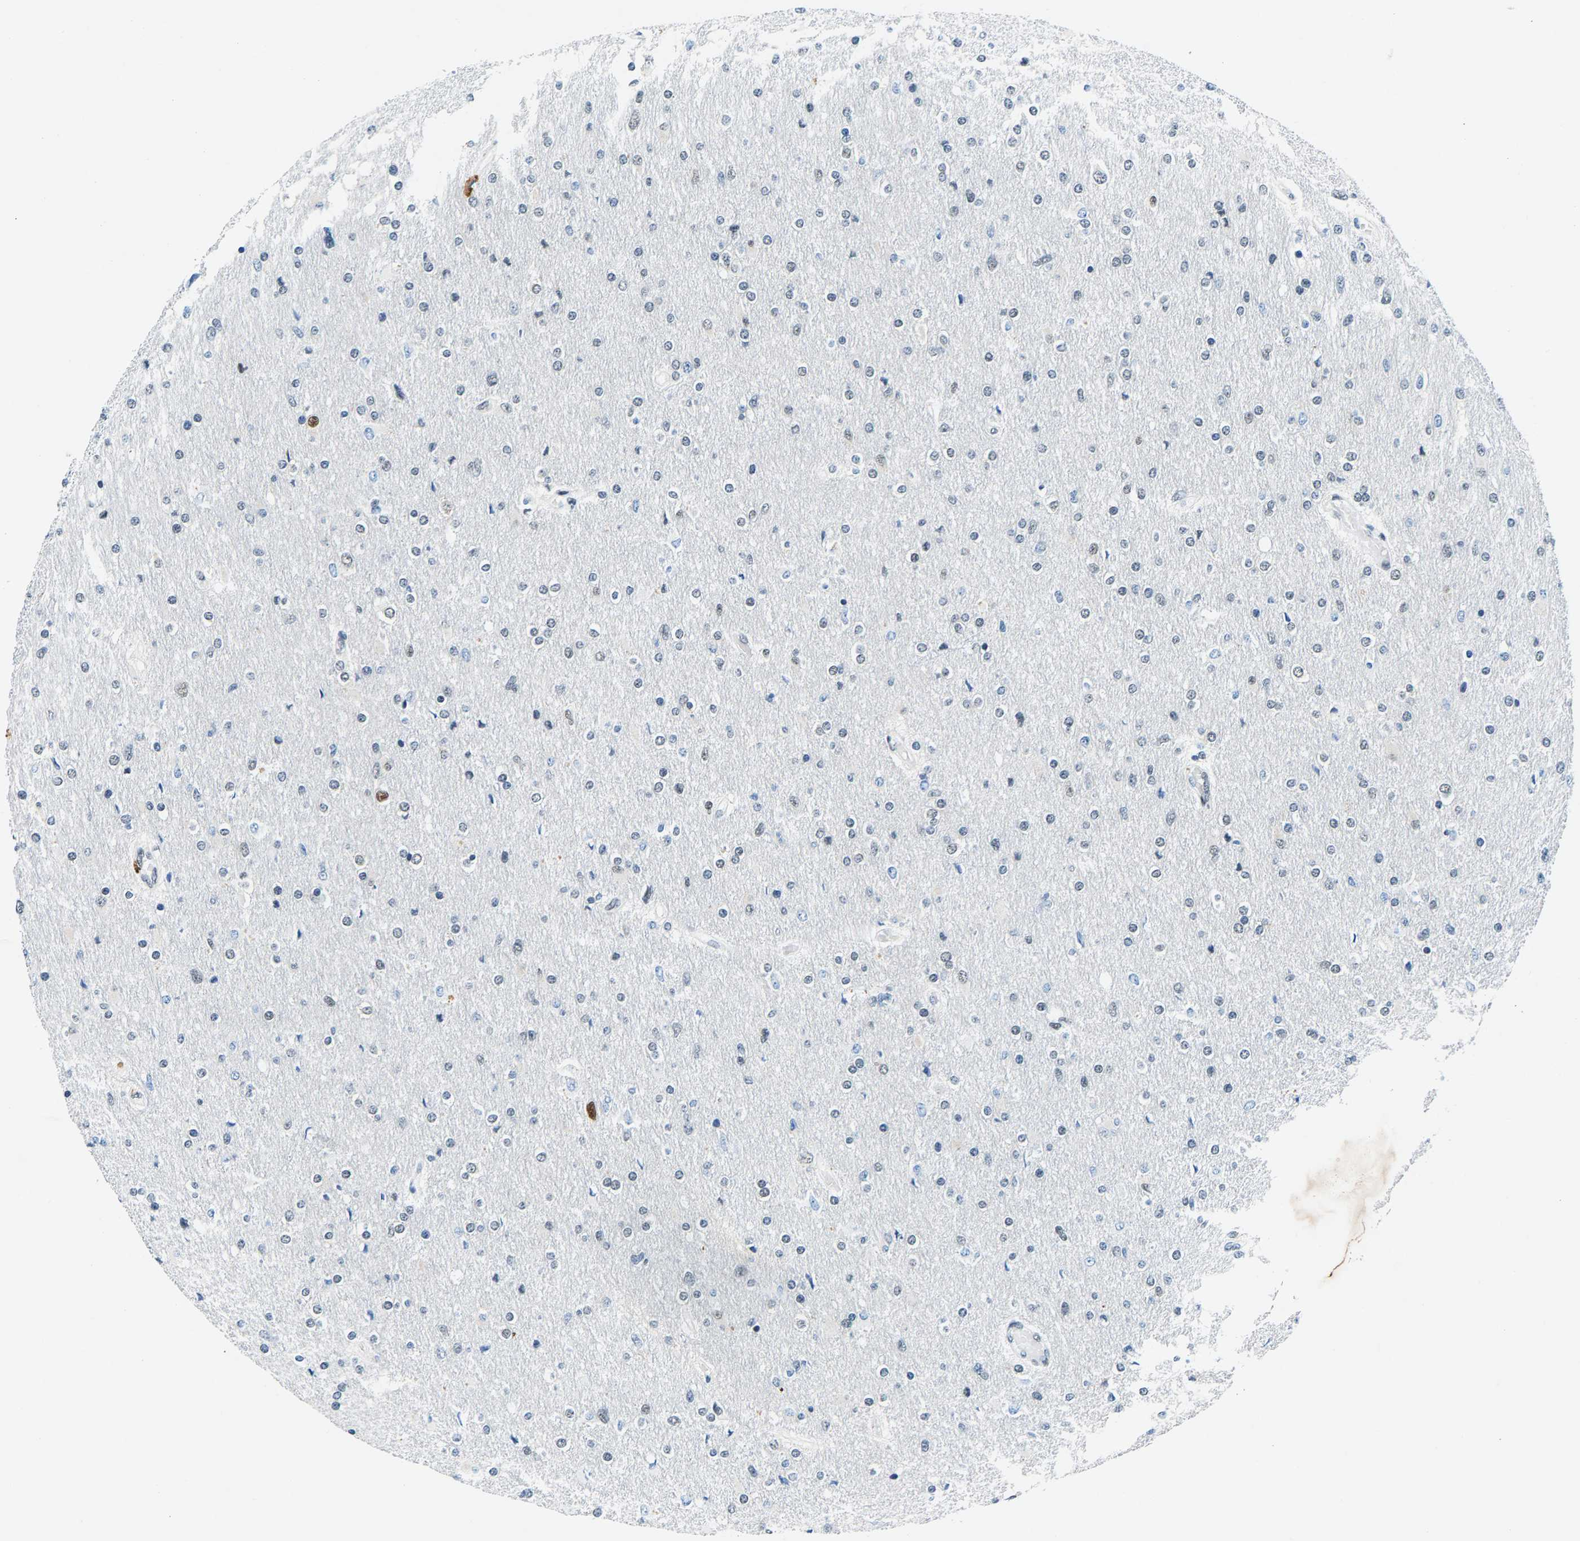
{"staining": {"intensity": "negative", "quantity": "none", "location": "none"}, "tissue": "glioma", "cell_type": "Tumor cells", "image_type": "cancer", "snomed": [{"axis": "morphology", "description": "Glioma, malignant, High grade"}, {"axis": "topography", "description": "Cerebral cortex"}], "caption": "The immunohistochemistry photomicrograph has no significant expression in tumor cells of glioma tissue.", "gene": "ATF2", "patient": {"sex": "female", "age": 36}}